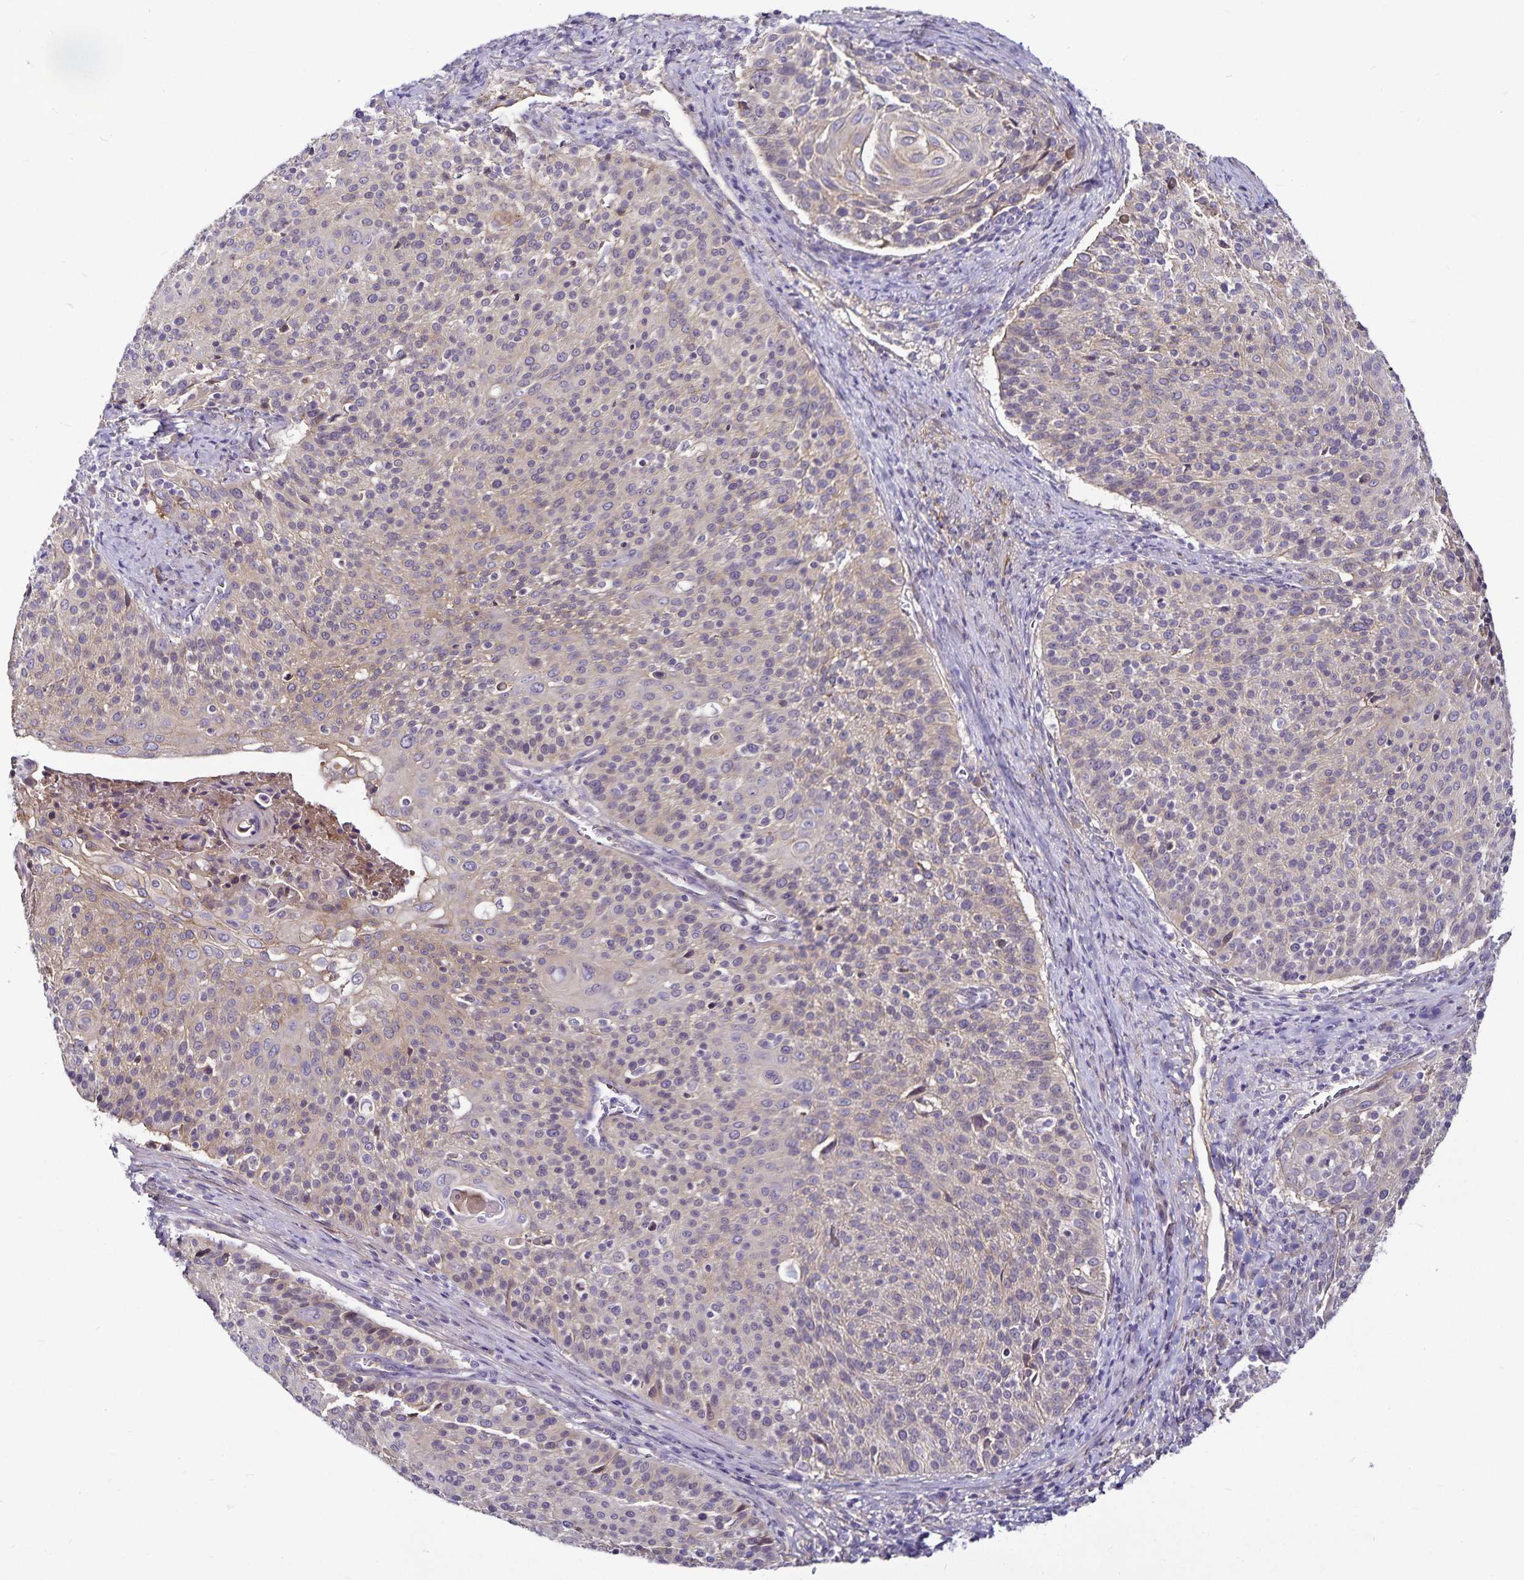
{"staining": {"intensity": "moderate", "quantity": "<25%", "location": "cytoplasmic/membranous"}, "tissue": "cervical cancer", "cell_type": "Tumor cells", "image_type": "cancer", "snomed": [{"axis": "morphology", "description": "Squamous cell carcinoma, NOS"}, {"axis": "topography", "description": "Cervix"}], "caption": "Tumor cells exhibit low levels of moderate cytoplasmic/membranous positivity in approximately <25% of cells in human cervical cancer (squamous cell carcinoma).", "gene": "GNG12", "patient": {"sex": "female", "age": 31}}